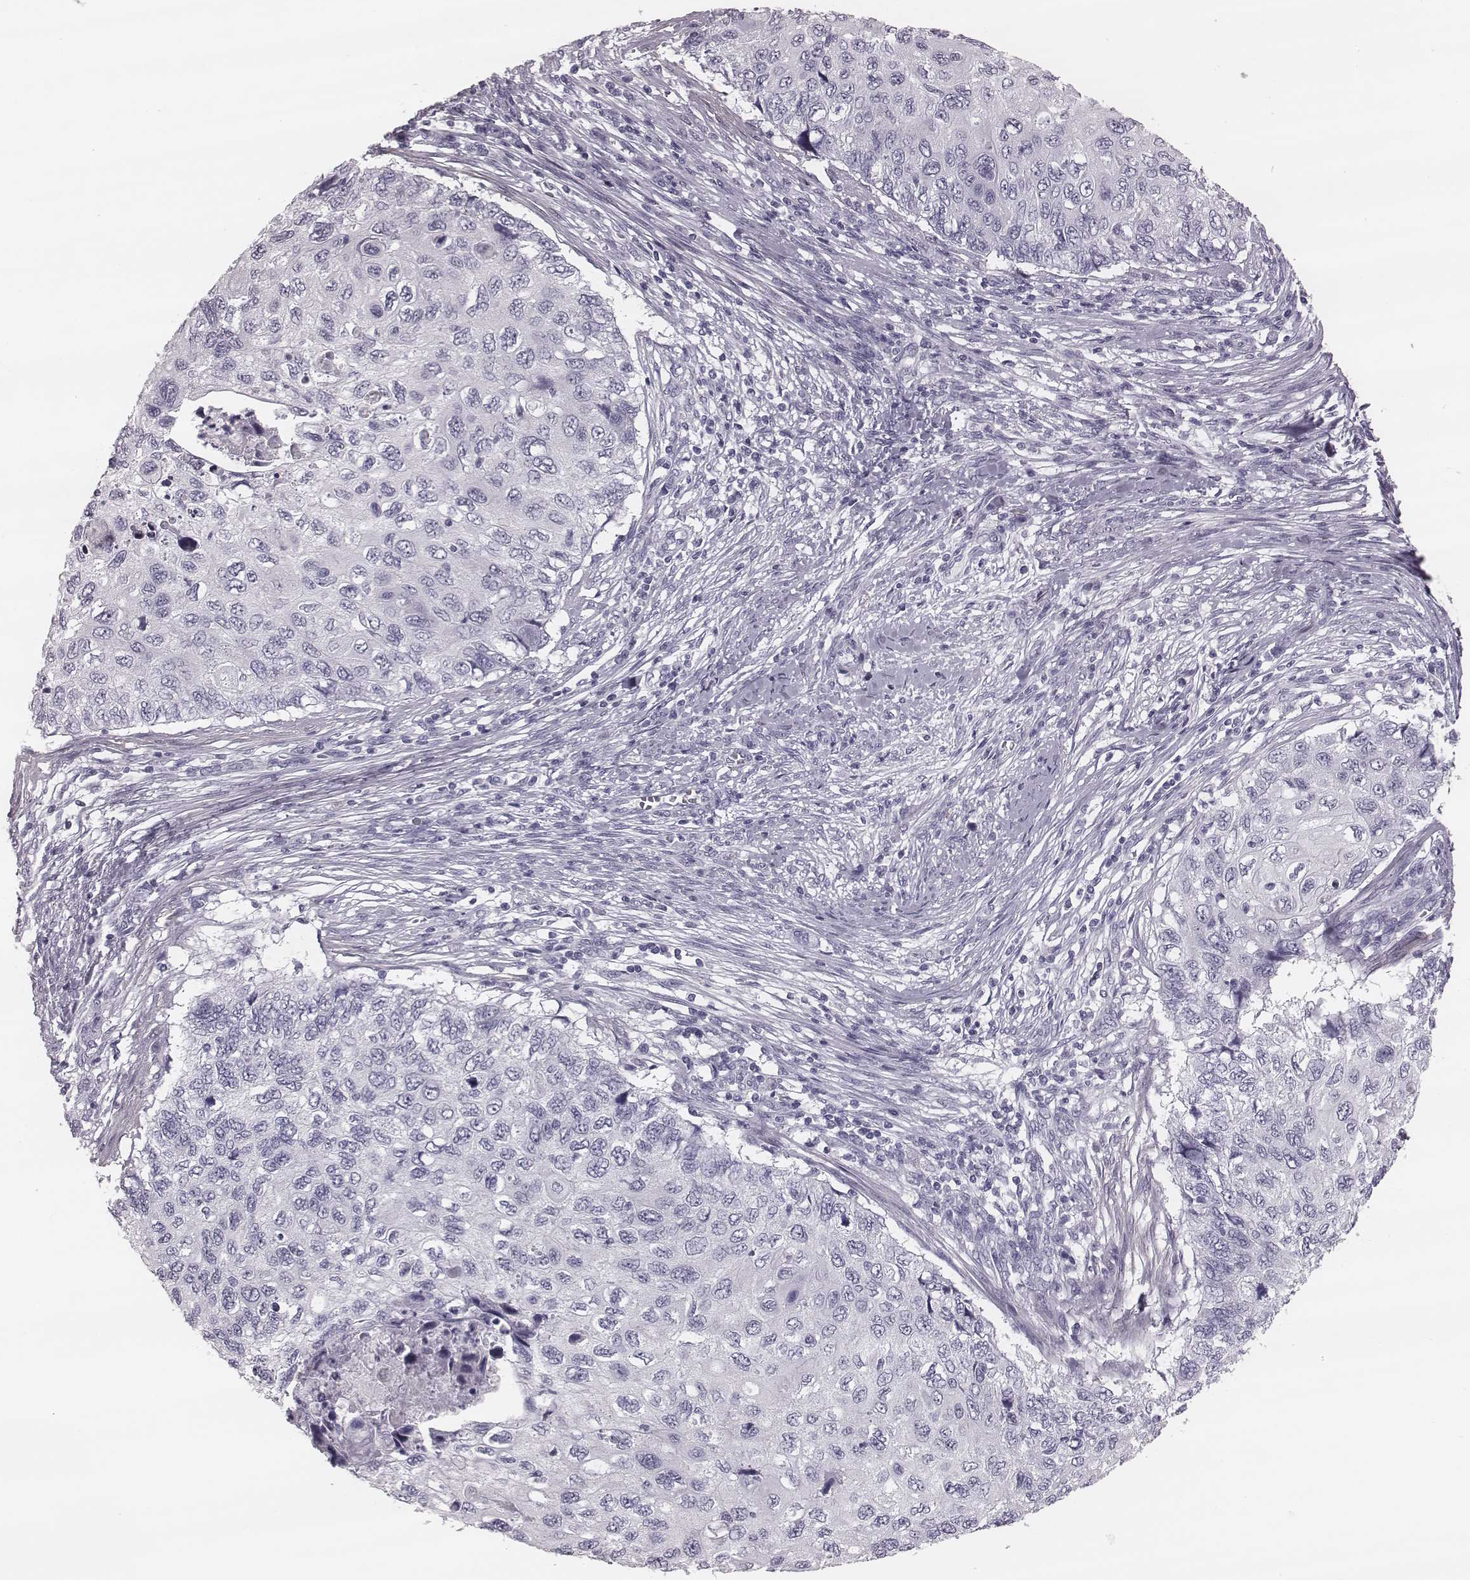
{"staining": {"intensity": "negative", "quantity": "none", "location": "none"}, "tissue": "cervical cancer", "cell_type": "Tumor cells", "image_type": "cancer", "snomed": [{"axis": "morphology", "description": "Squamous cell carcinoma, NOS"}, {"axis": "topography", "description": "Cervix"}], "caption": "There is no significant positivity in tumor cells of cervical cancer (squamous cell carcinoma).", "gene": "KRT74", "patient": {"sex": "female", "age": 70}}